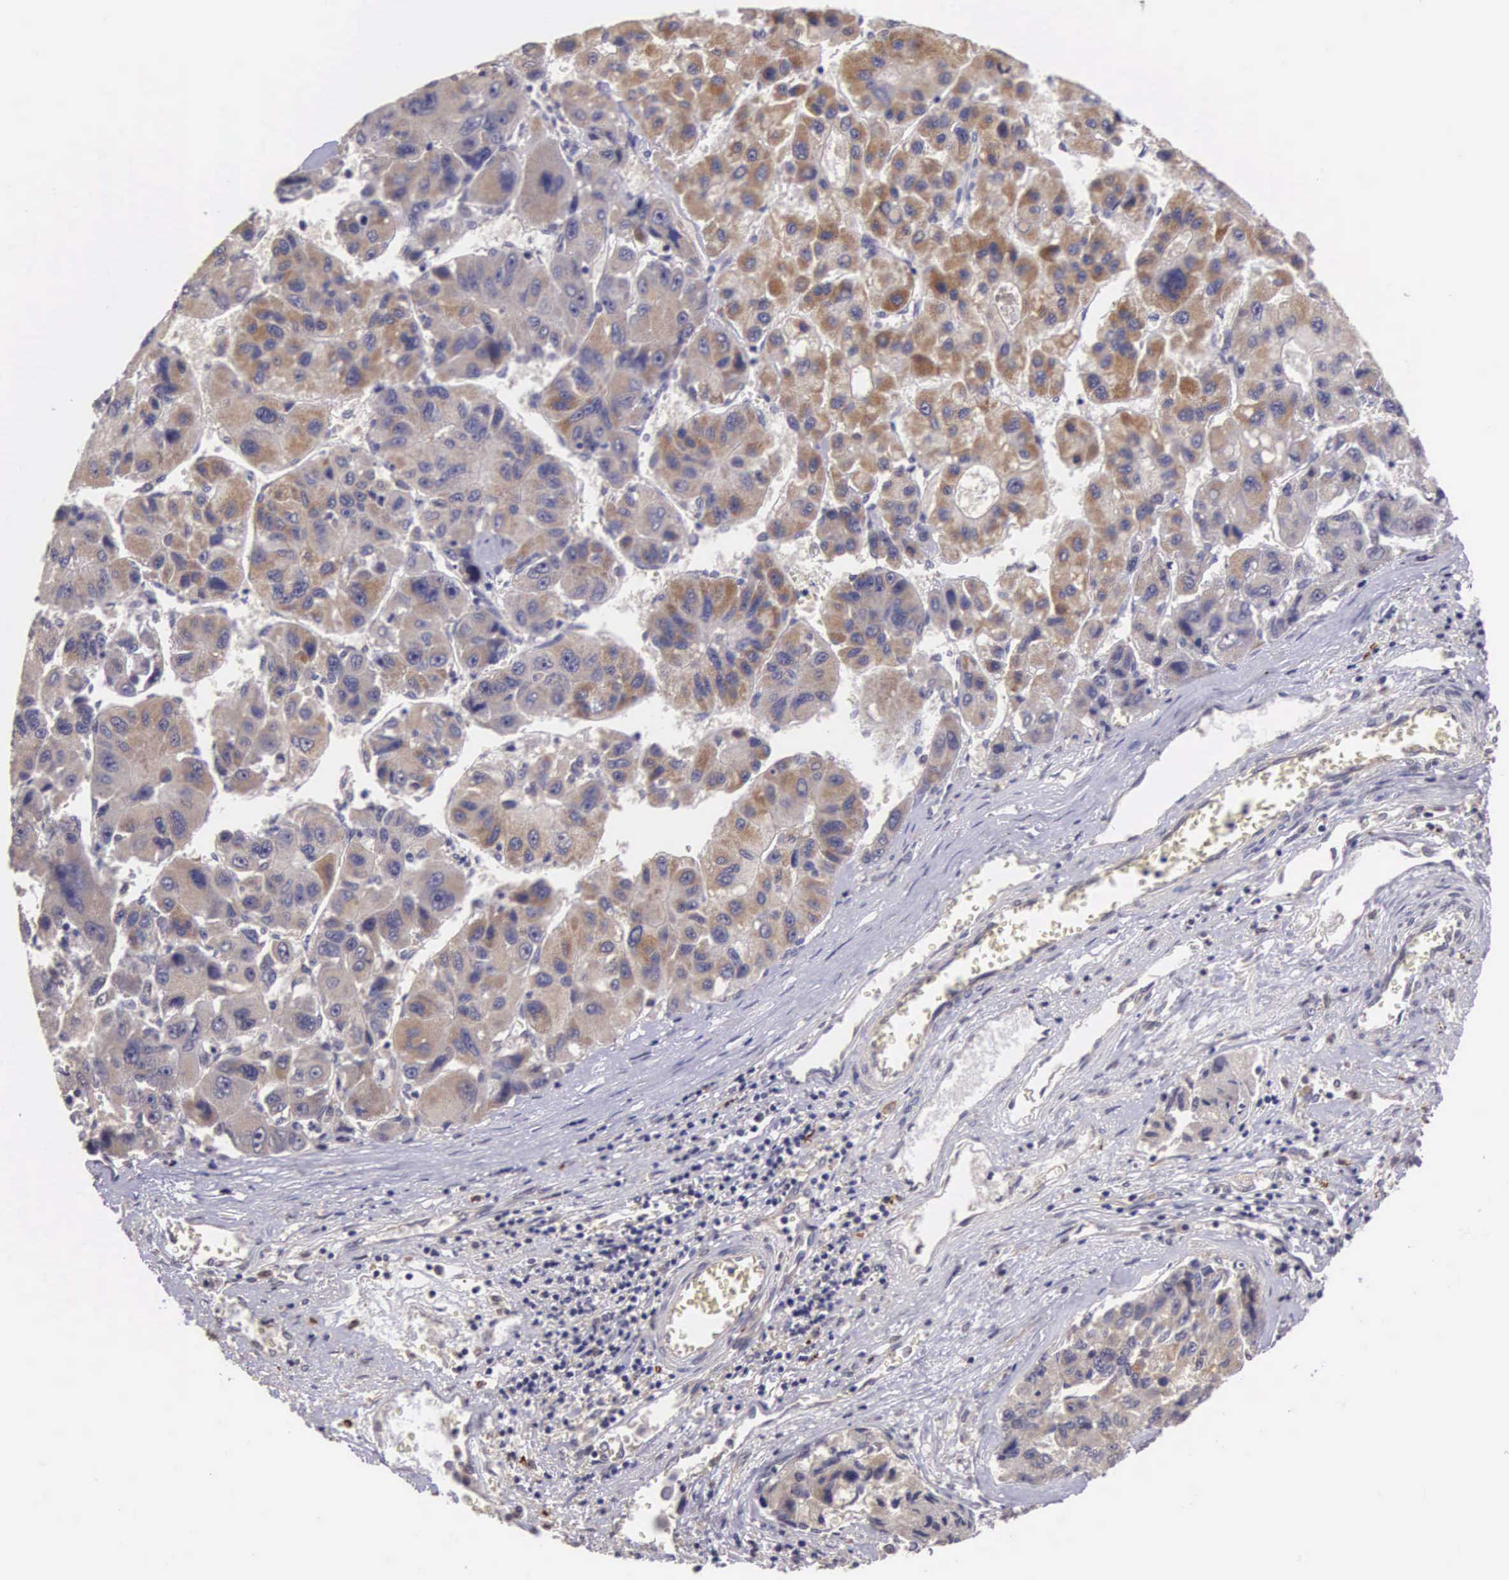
{"staining": {"intensity": "moderate", "quantity": "25%-75%", "location": "cytoplasmic/membranous"}, "tissue": "liver cancer", "cell_type": "Tumor cells", "image_type": "cancer", "snomed": [{"axis": "morphology", "description": "Carcinoma, Hepatocellular, NOS"}, {"axis": "topography", "description": "Liver"}], "caption": "Liver hepatocellular carcinoma was stained to show a protein in brown. There is medium levels of moderate cytoplasmic/membranous staining in about 25%-75% of tumor cells.", "gene": "CDC45", "patient": {"sex": "male", "age": 64}}